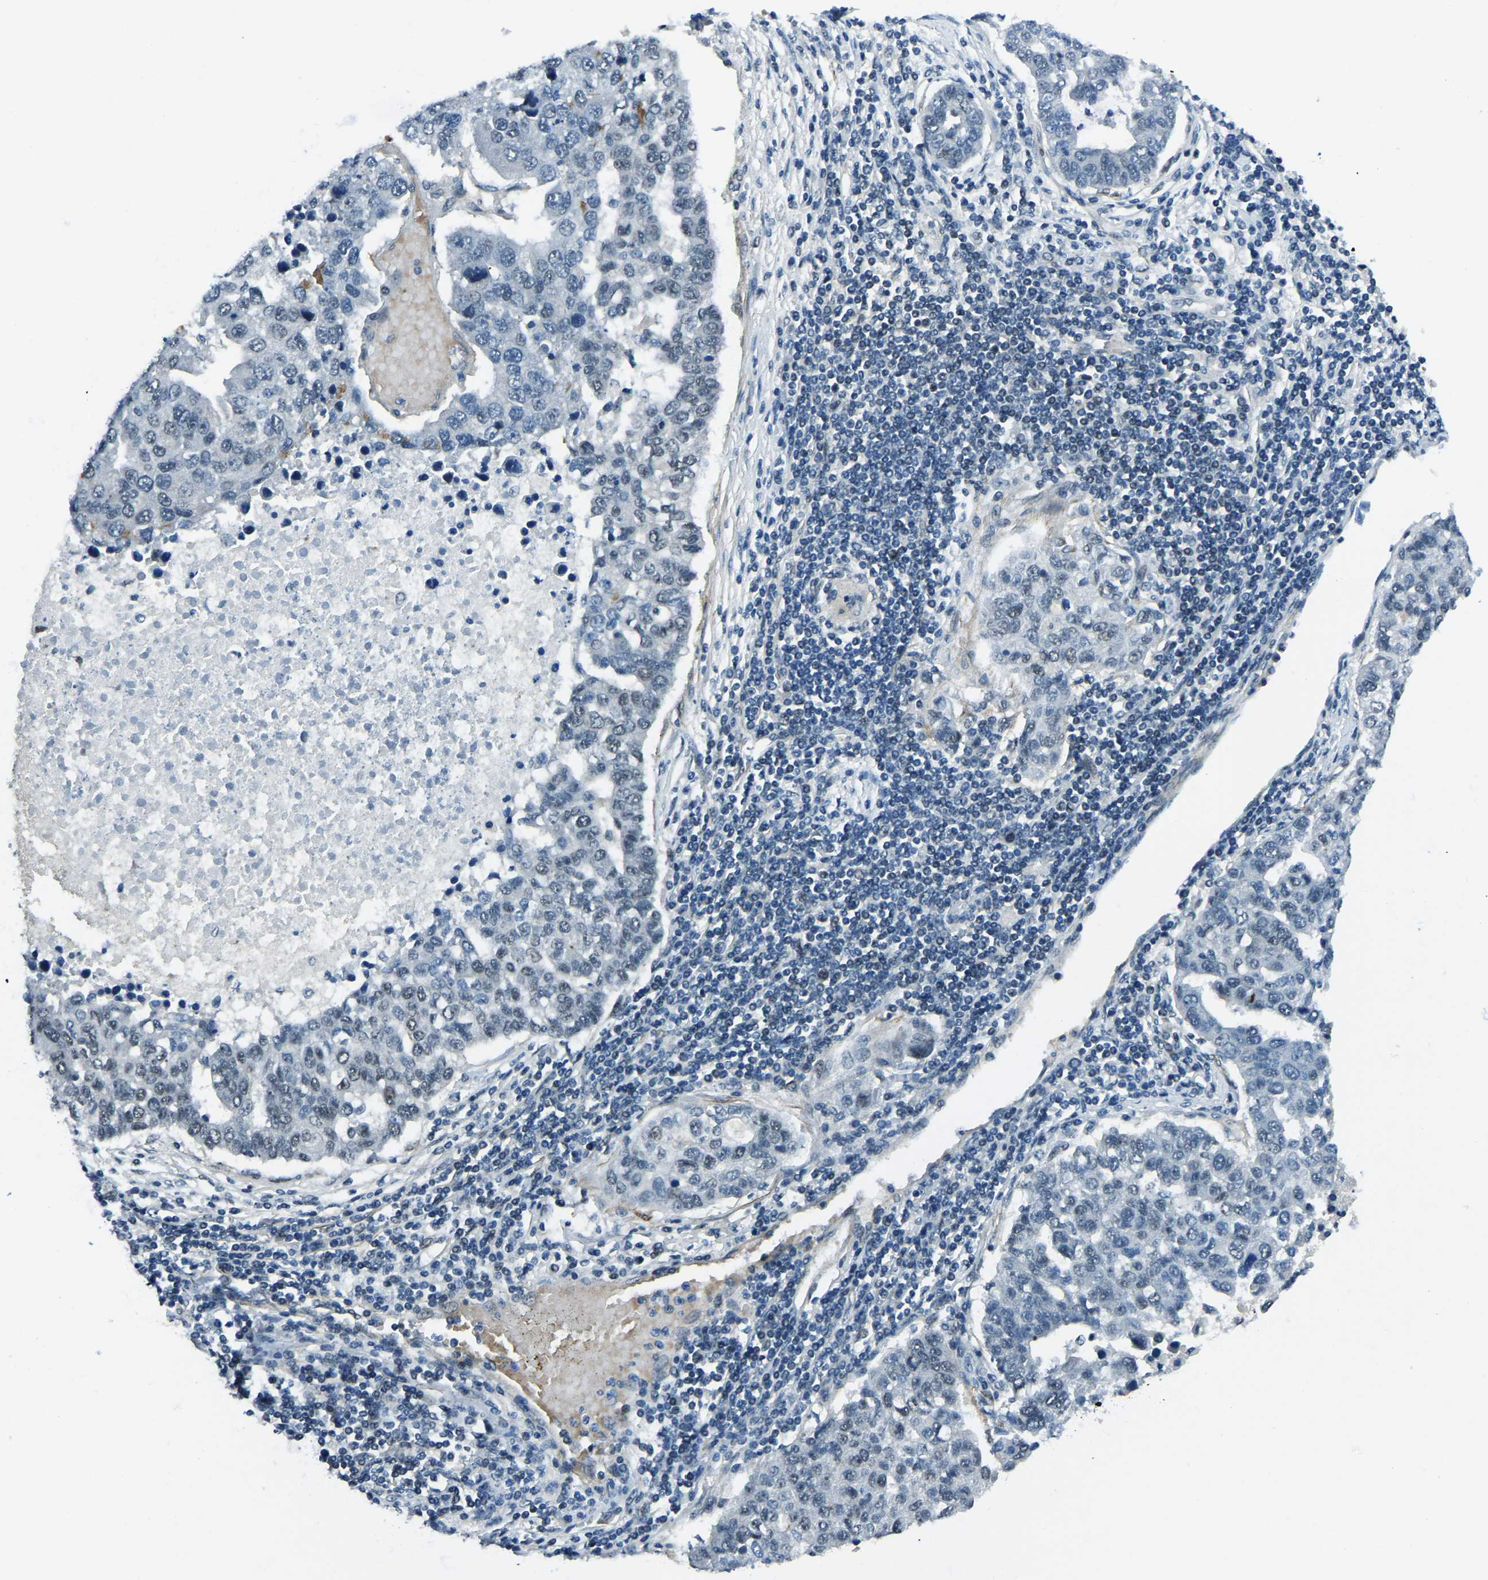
{"staining": {"intensity": "negative", "quantity": "none", "location": "none"}, "tissue": "pancreatic cancer", "cell_type": "Tumor cells", "image_type": "cancer", "snomed": [{"axis": "morphology", "description": "Adenocarcinoma, NOS"}, {"axis": "topography", "description": "Pancreas"}], "caption": "This is an IHC photomicrograph of adenocarcinoma (pancreatic). There is no positivity in tumor cells.", "gene": "PRCC", "patient": {"sex": "female", "age": 61}}